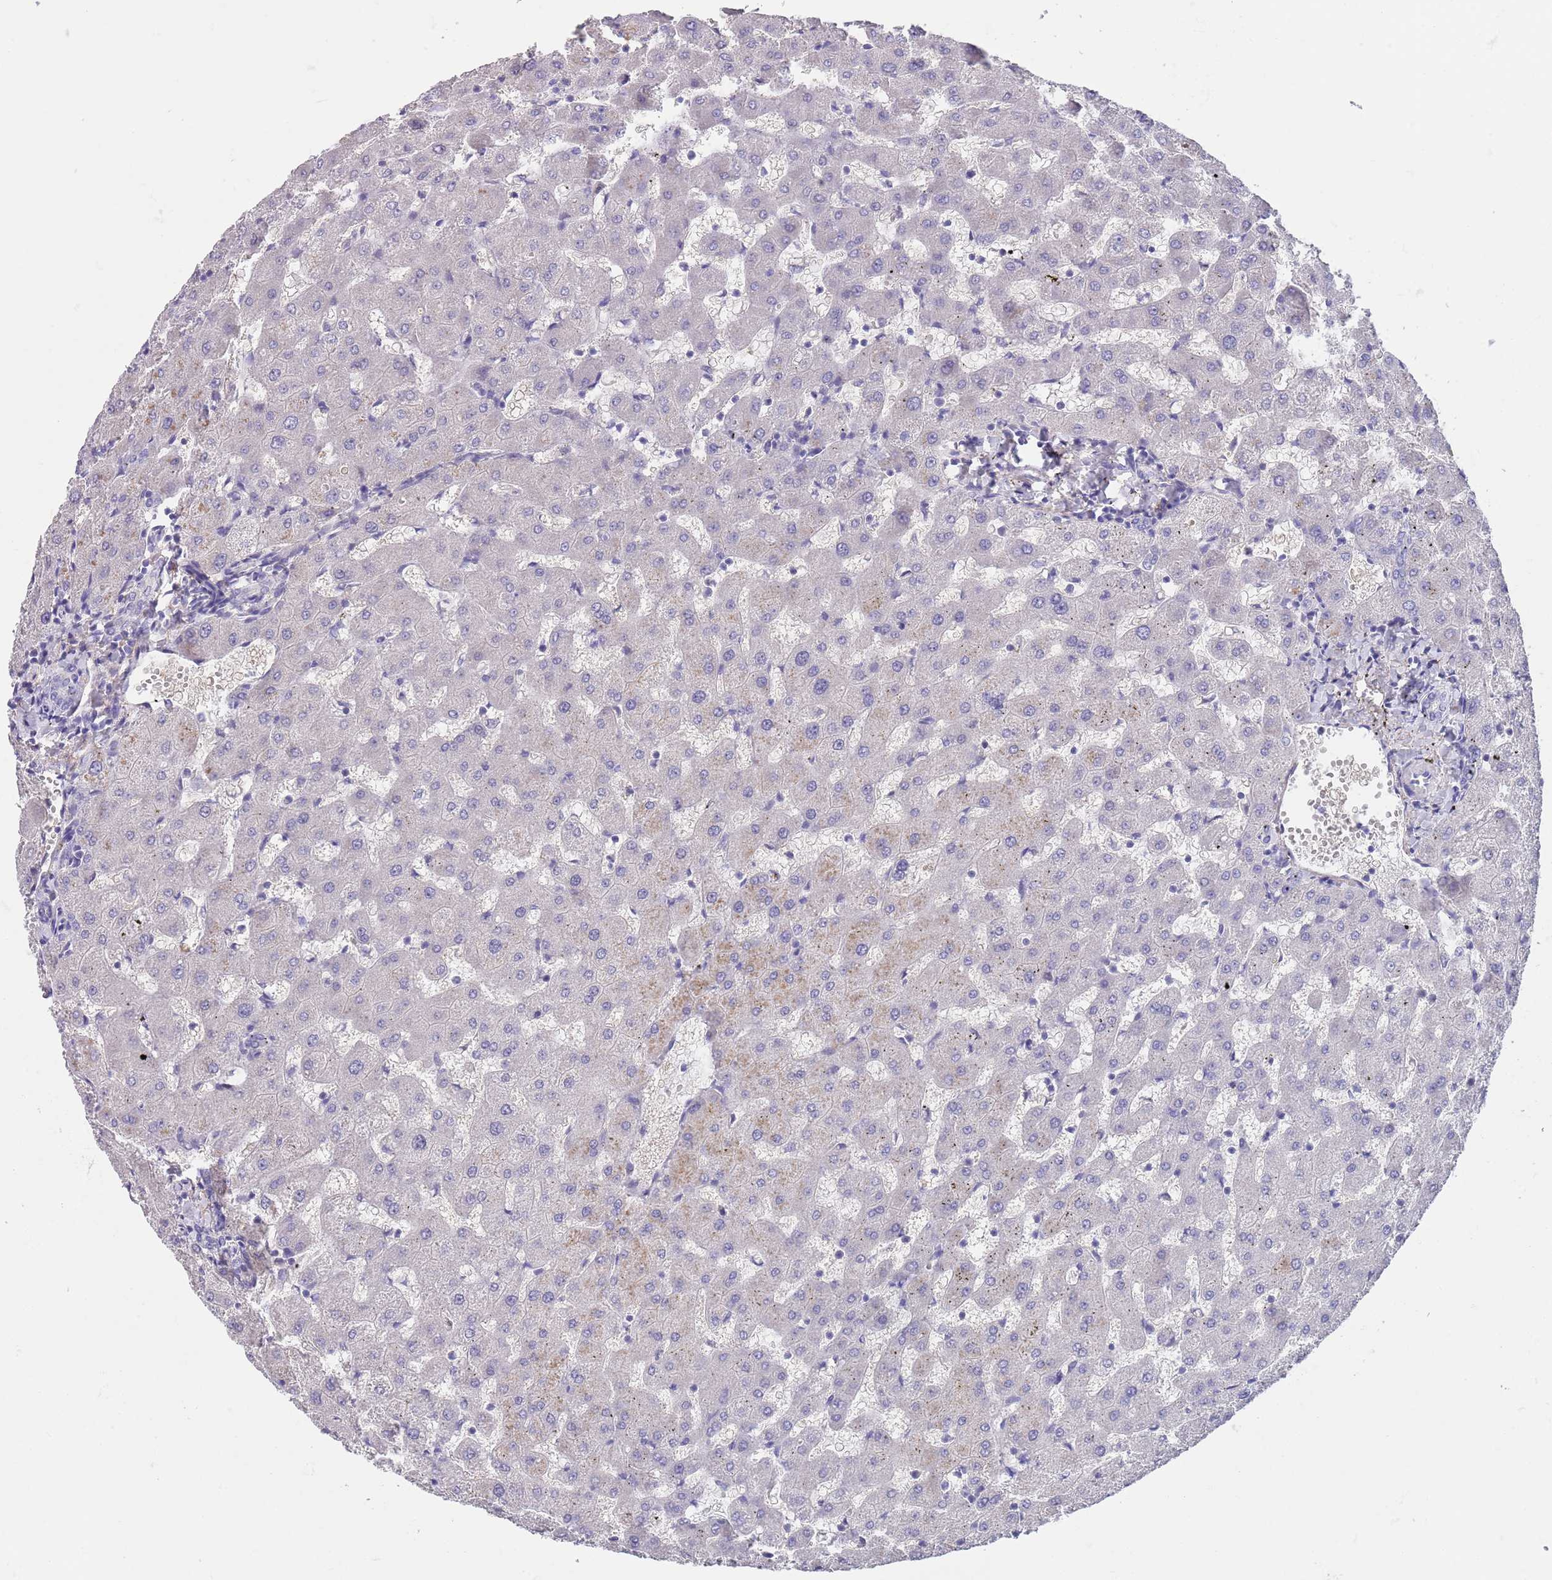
{"staining": {"intensity": "negative", "quantity": "none", "location": "none"}, "tissue": "liver", "cell_type": "Cholangiocytes", "image_type": "normal", "snomed": [{"axis": "morphology", "description": "Normal tissue, NOS"}, {"axis": "topography", "description": "Liver"}], "caption": "High power microscopy image of an IHC image of unremarkable liver, revealing no significant staining in cholangiocytes.", "gene": "RNF169", "patient": {"sex": "female", "age": 63}}